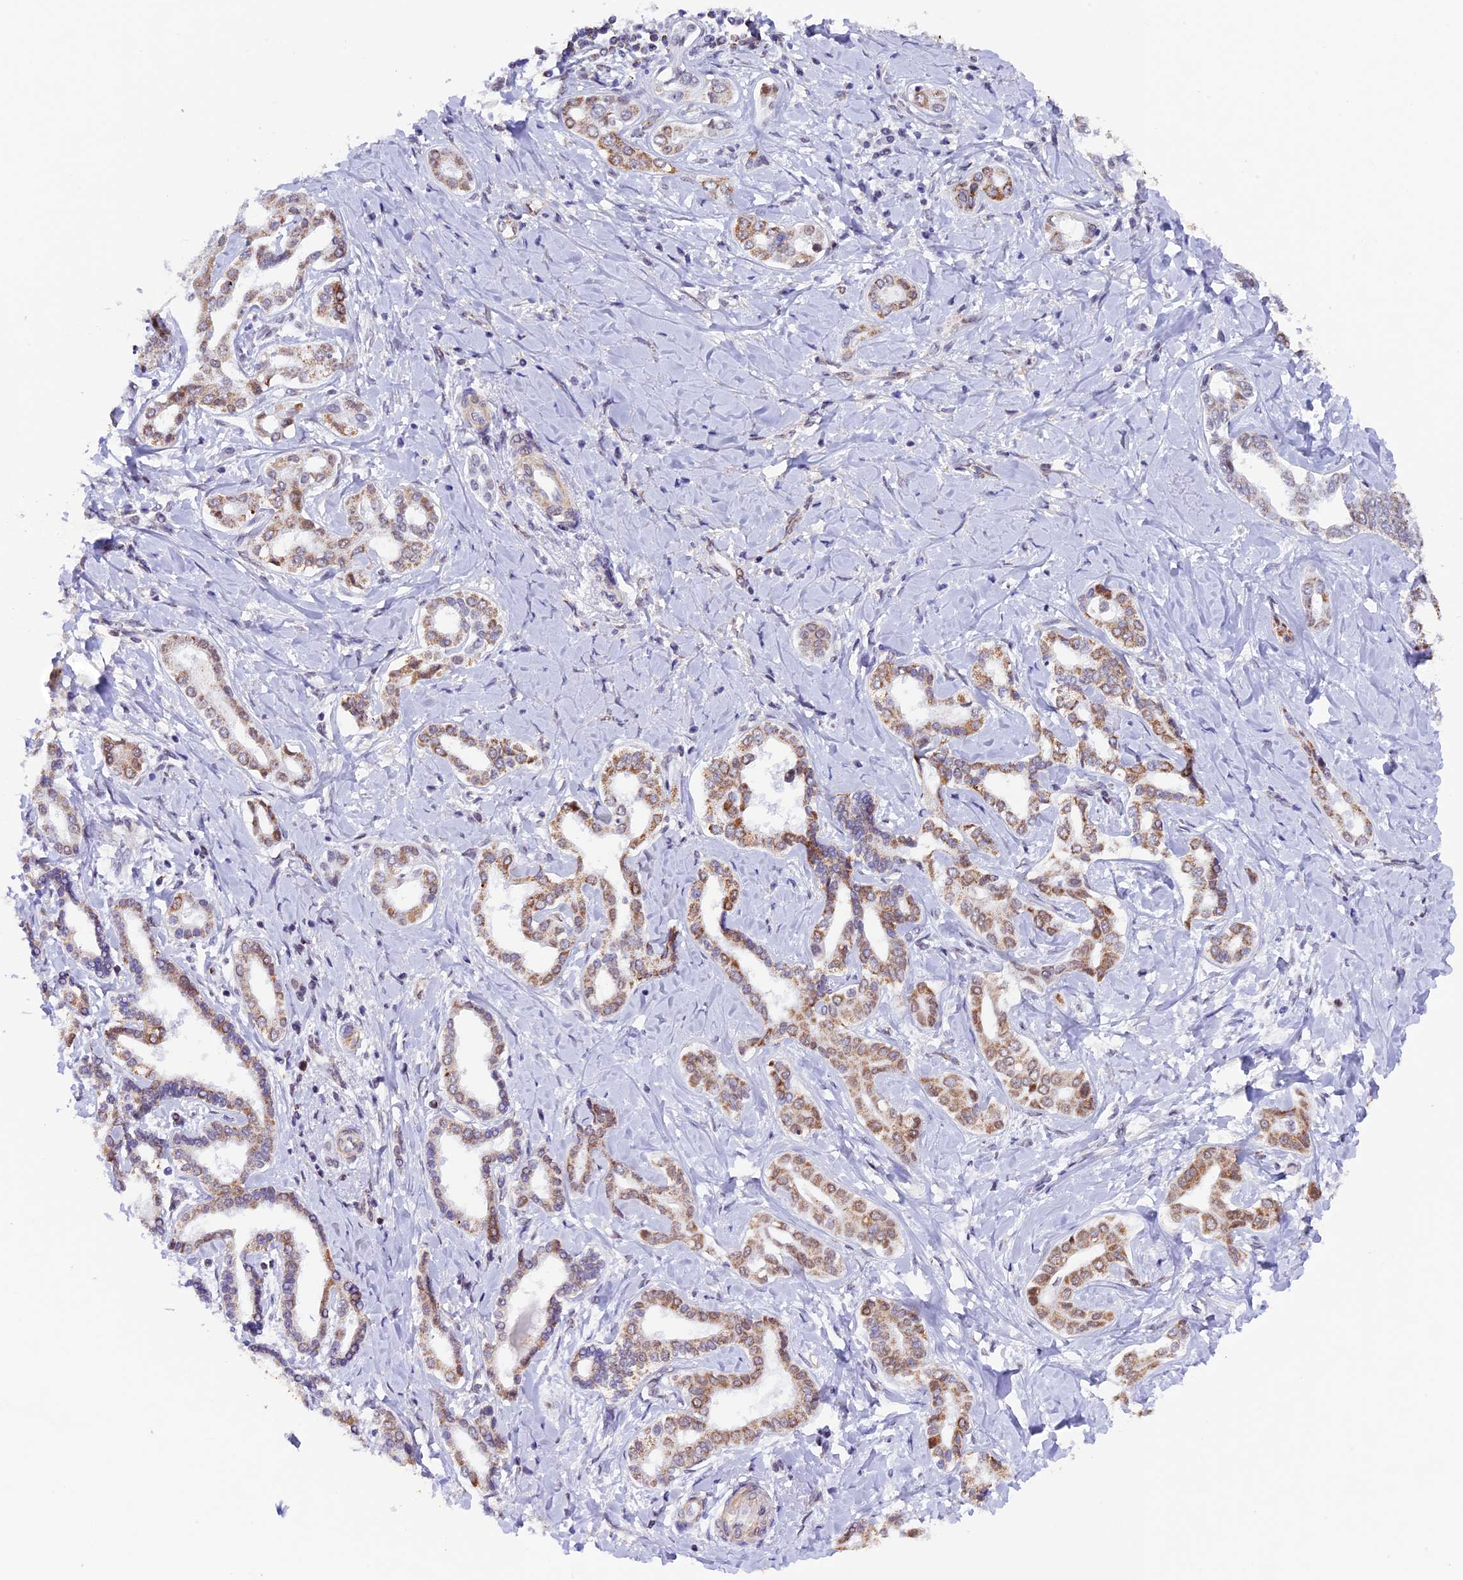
{"staining": {"intensity": "moderate", "quantity": "25%-75%", "location": "cytoplasmic/membranous,nuclear"}, "tissue": "liver cancer", "cell_type": "Tumor cells", "image_type": "cancer", "snomed": [{"axis": "morphology", "description": "Cholangiocarcinoma"}, {"axis": "topography", "description": "Liver"}], "caption": "Liver cancer stained with a protein marker demonstrates moderate staining in tumor cells.", "gene": "TFAM", "patient": {"sex": "female", "age": 77}}